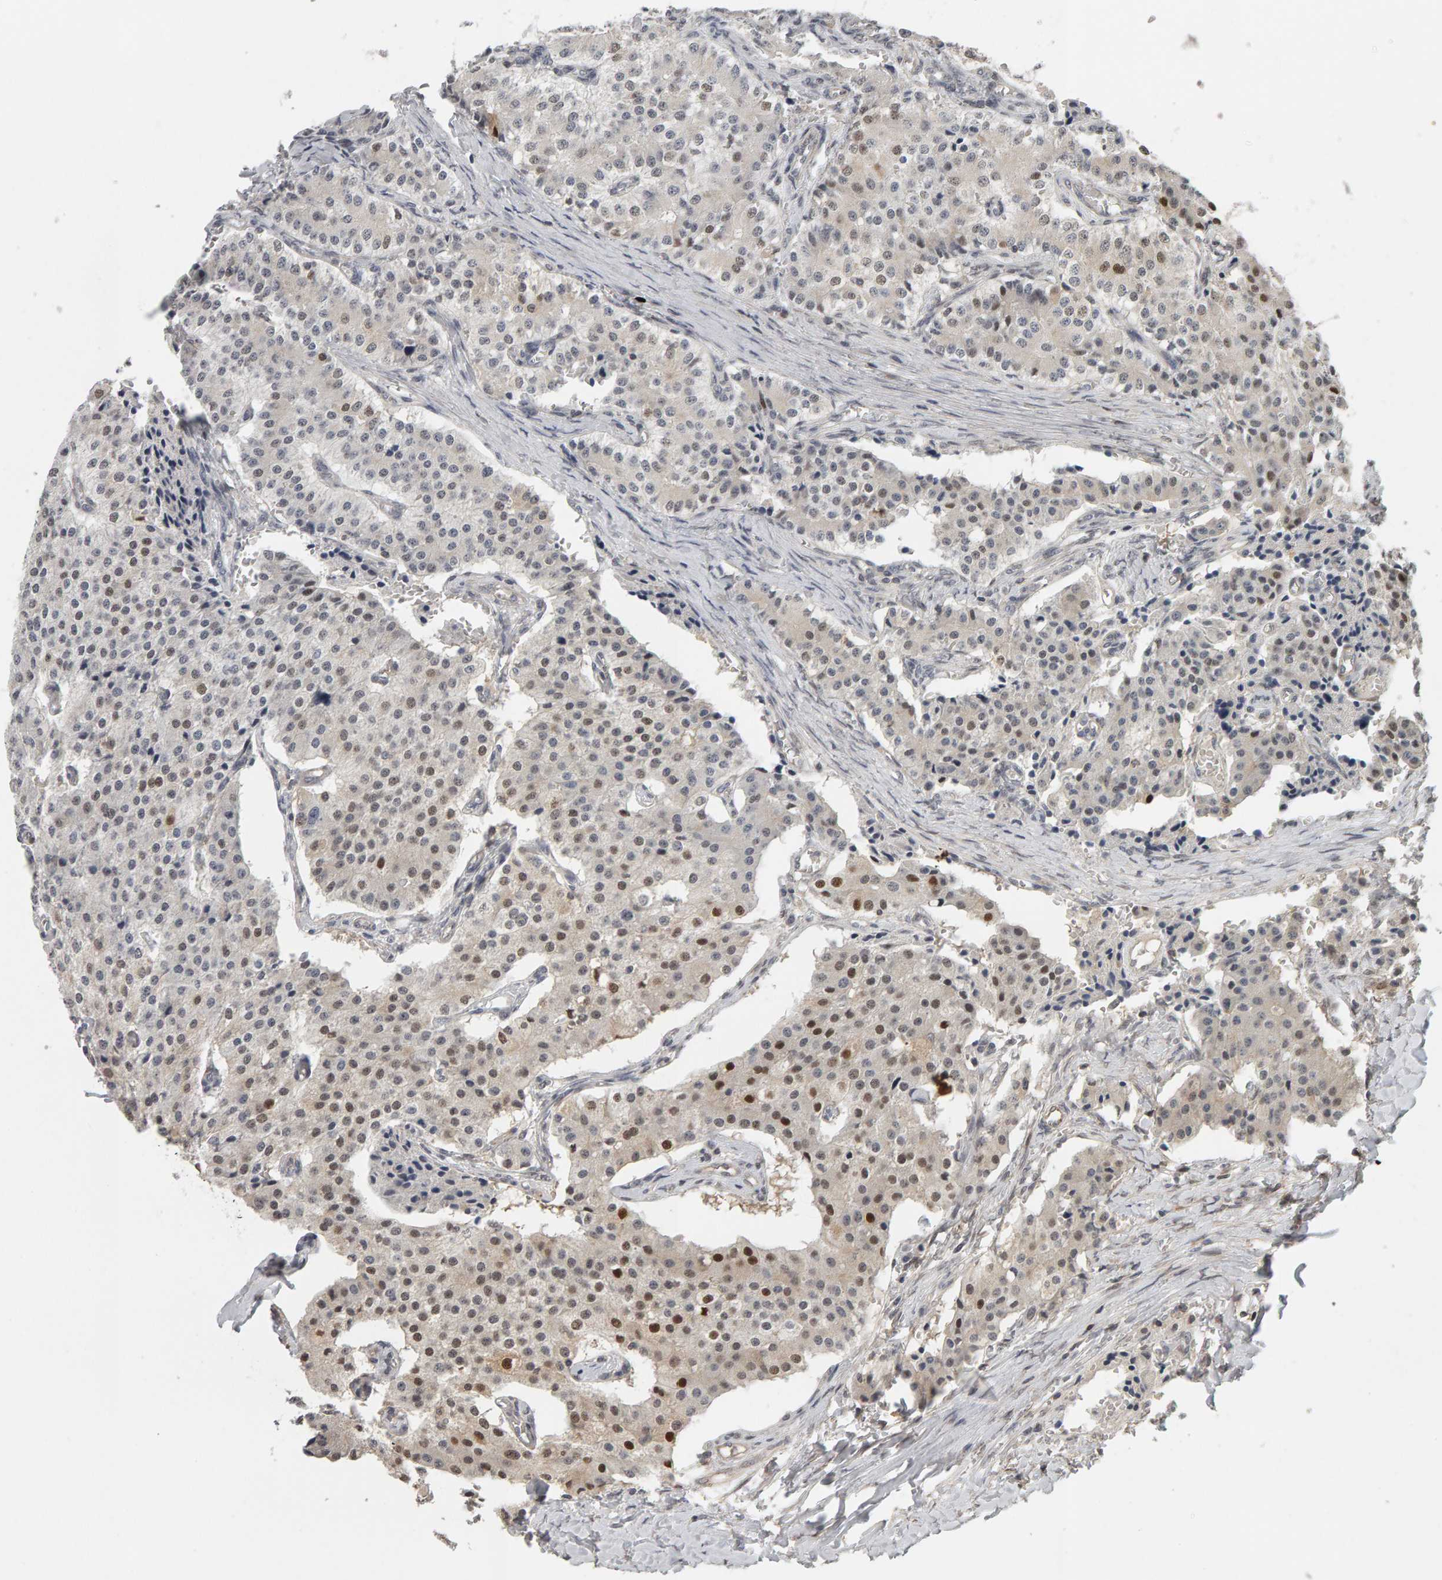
{"staining": {"intensity": "moderate", "quantity": "<25%", "location": "nuclear"}, "tissue": "carcinoid", "cell_type": "Tumor cells", "image_type": "cancer", "snomed": [{"axis": "morphology", "description": "Carcinoid, malignant, NOS"}, {"axis": "topography", "description": "Colon"}], "caption": "Approximately <25% of tumor cells in malignant carcinoid display moderate nuclear protein positivity as visualized by brown immunohistochemical staining.", "gene": "TEFM", "patient": {"sex": "female", "age": 52}}